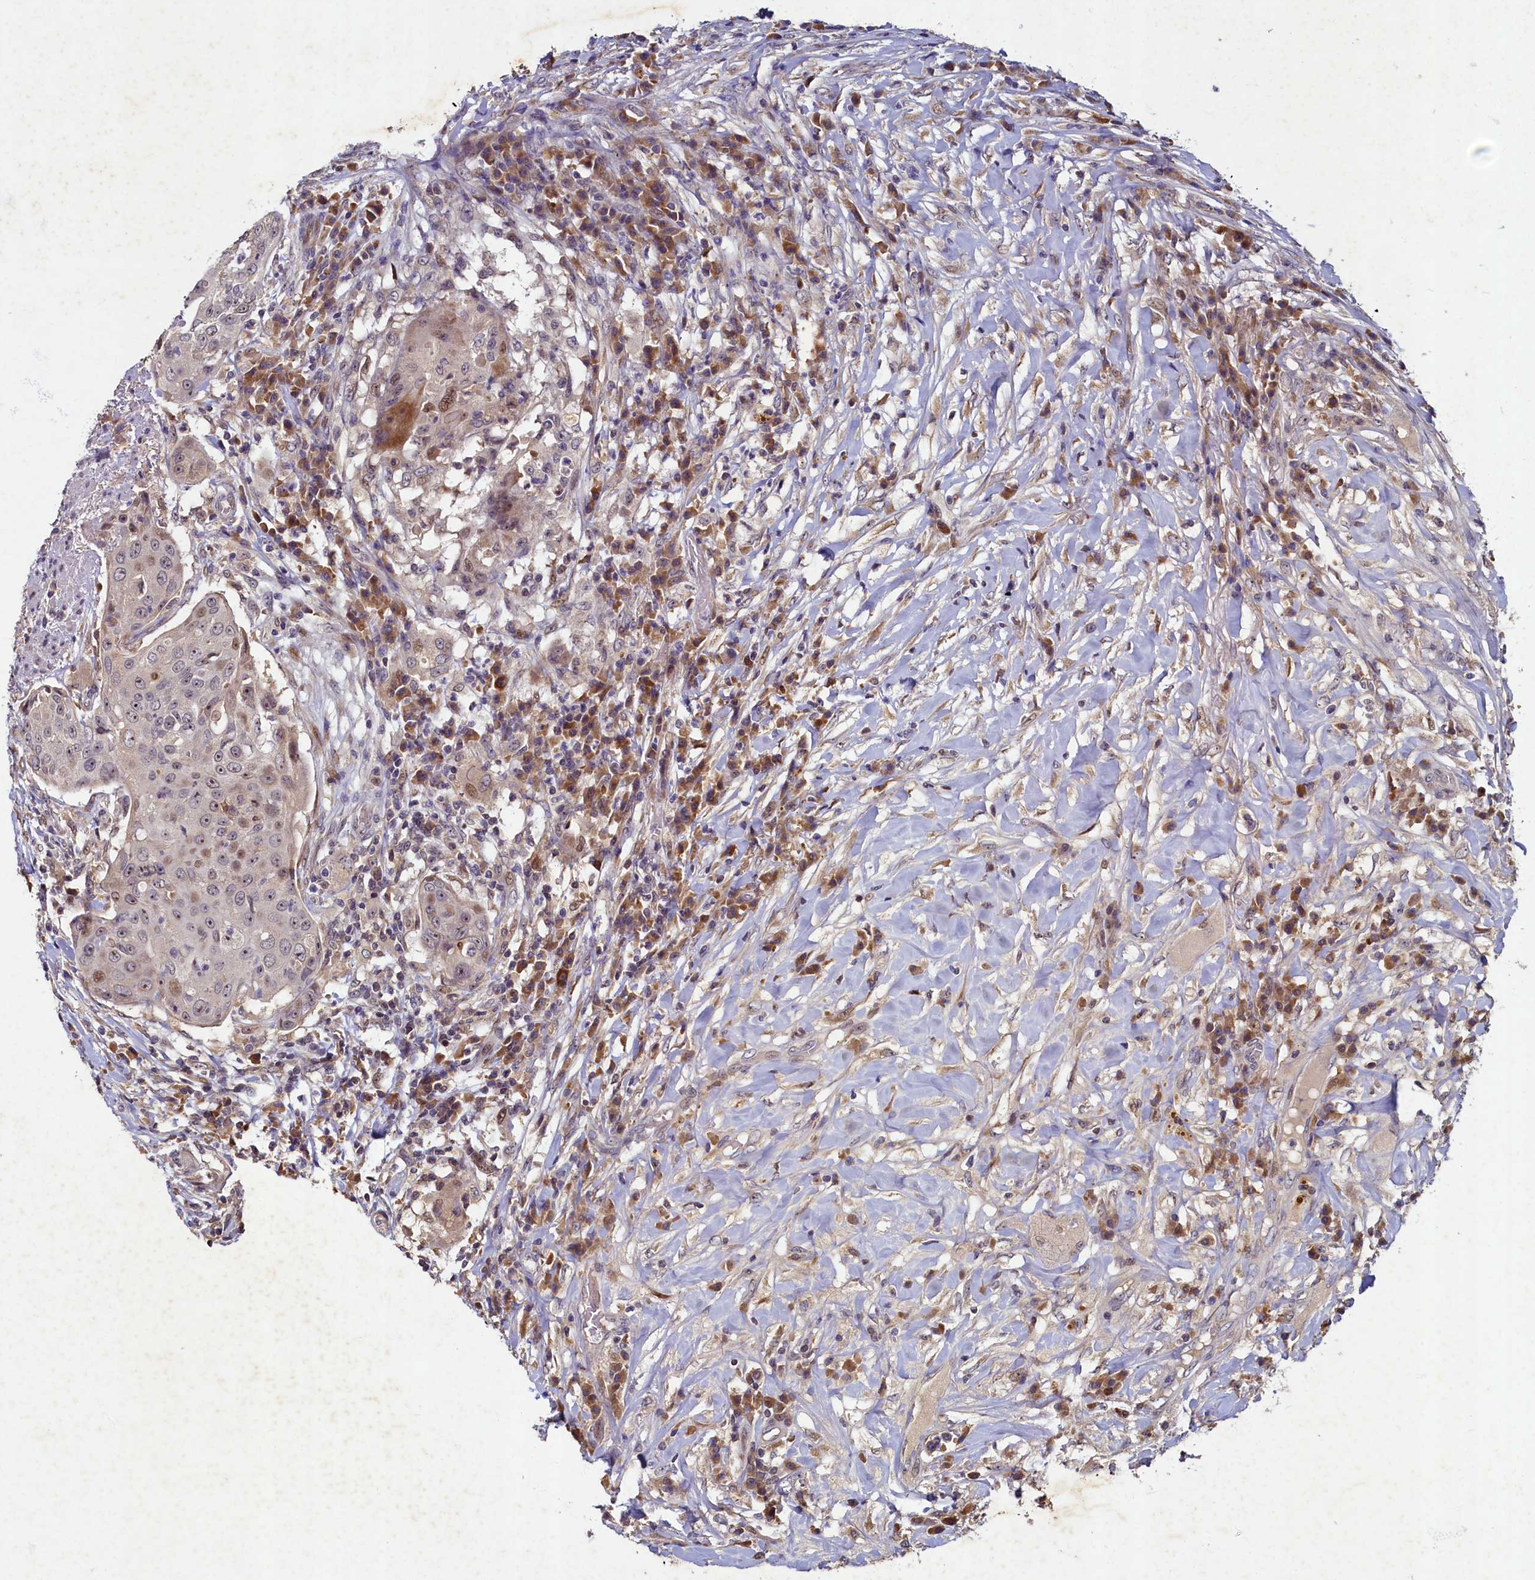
{"staining": {"intensity": "weak", "quantity": "<25%", "location": "nuclear"}, "tissue": "urothelial cancer", "cell_type": "Tumor cells", "image_type": "cancer", "snomed": [{"axis": "morphology", "description": "Urothelial carcinoma, High grade"}, {"axis": "topography", "description": "Urinary bladder"}], "caption": "High magnification brightfield microscopy of urothelial carcinoma (high-grade) stained with DAB (3,3'-diaminobenzidine) (brown) and counterstained with hematoxylin (blue): tumor cells show no significant expression.", "gene": "LATS2", "patient": {"sex": "female", "age": 63}}